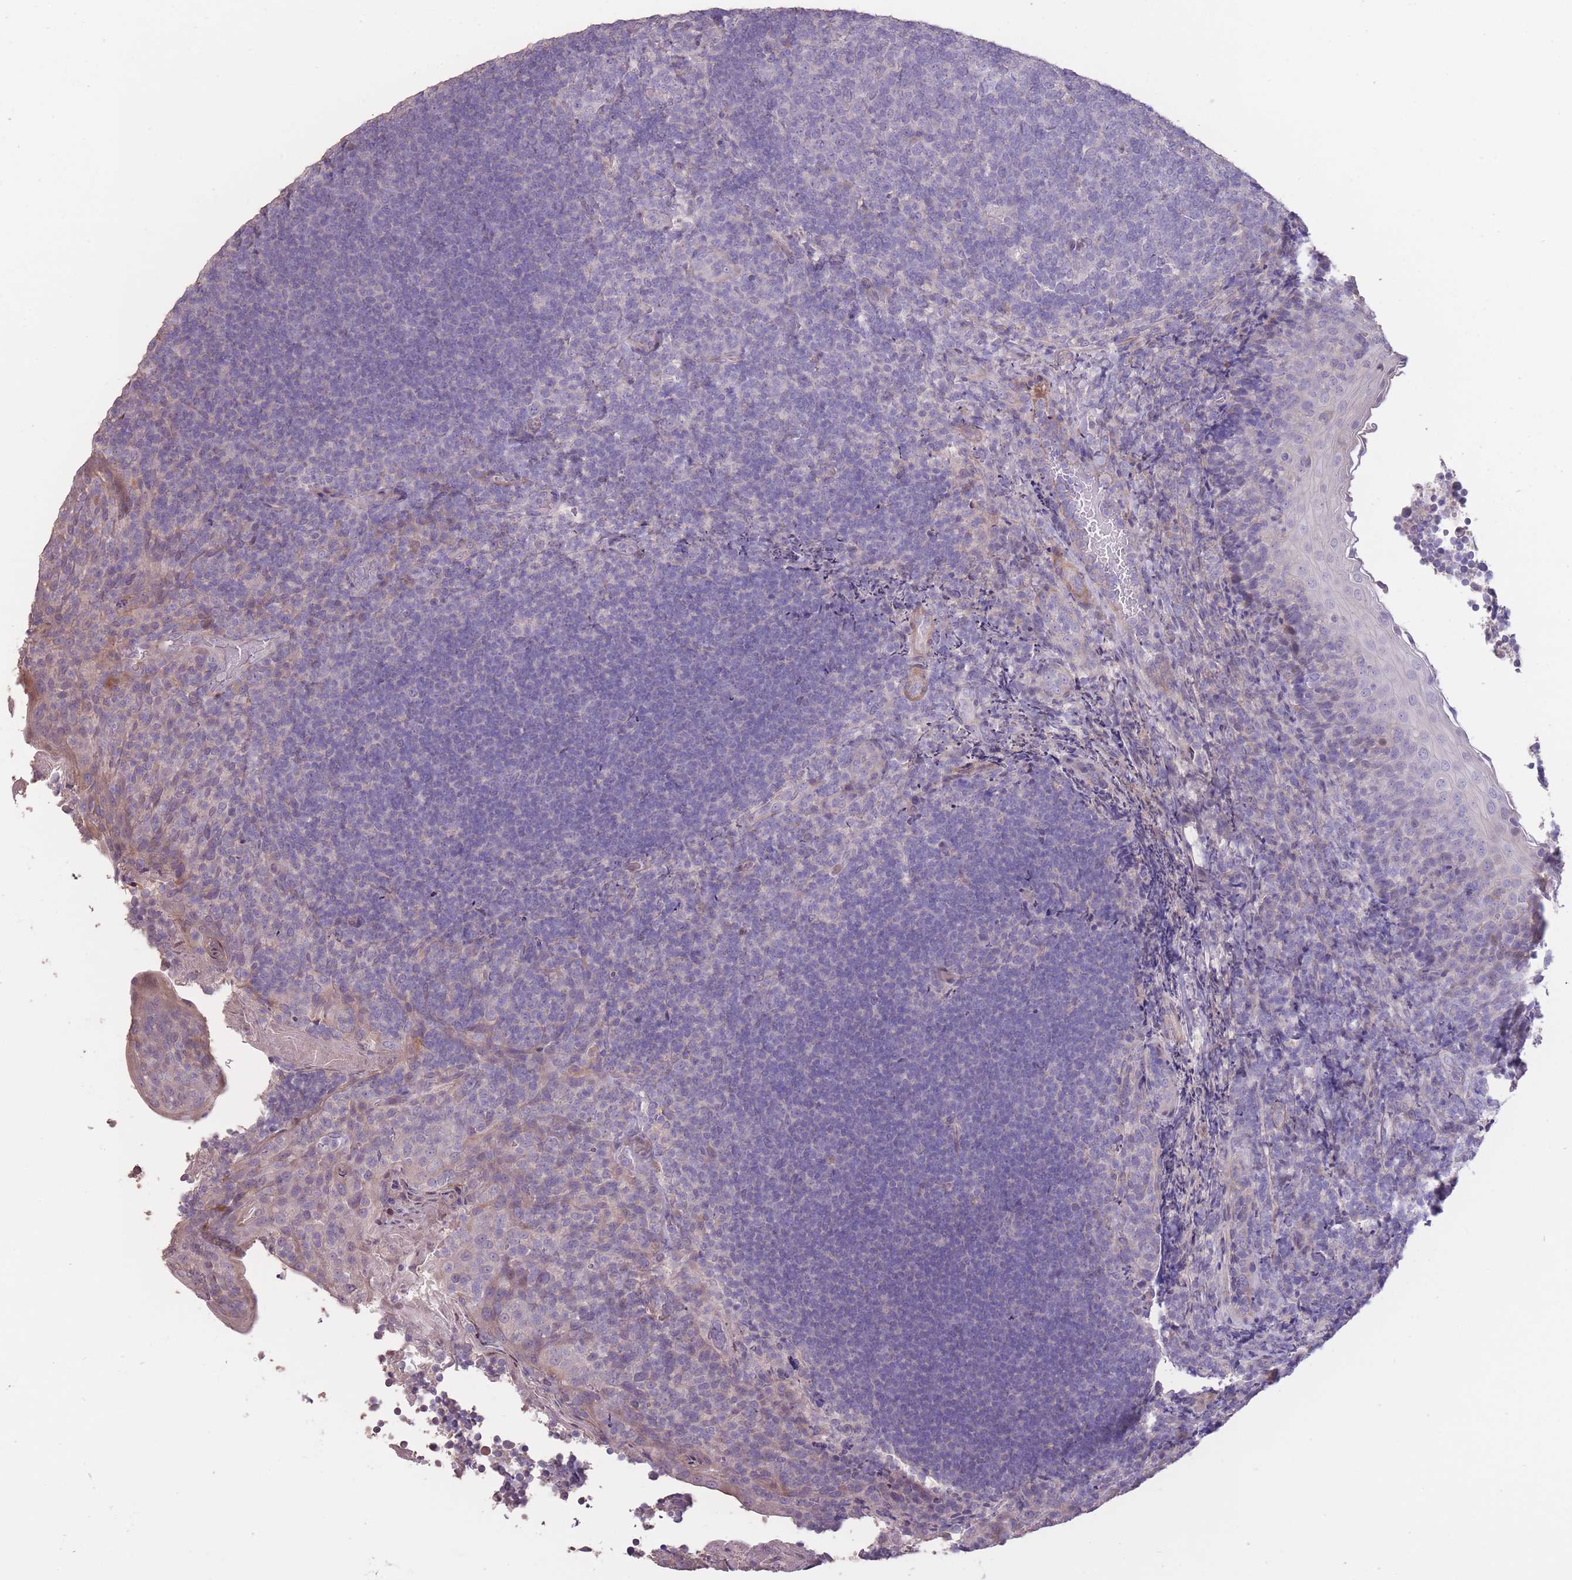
{"staining": {"intensity": "negative", "quantity": "none", "location": "none"}, "tissue": "tonsil", "cell_type": "Germinal center cells", "image_type": "normal", "snomed": [{"axis": "morphology", "description": "Normal tissue, NOS"}, {"axis": "topography", "description": "Tonsil"}], "caption": "A micrograph of tonsil stained for a protein shows no brown staining in germinal center cells.", "gene": "RSPH10B2", "patient": {"sex": "female", "age": 10}}